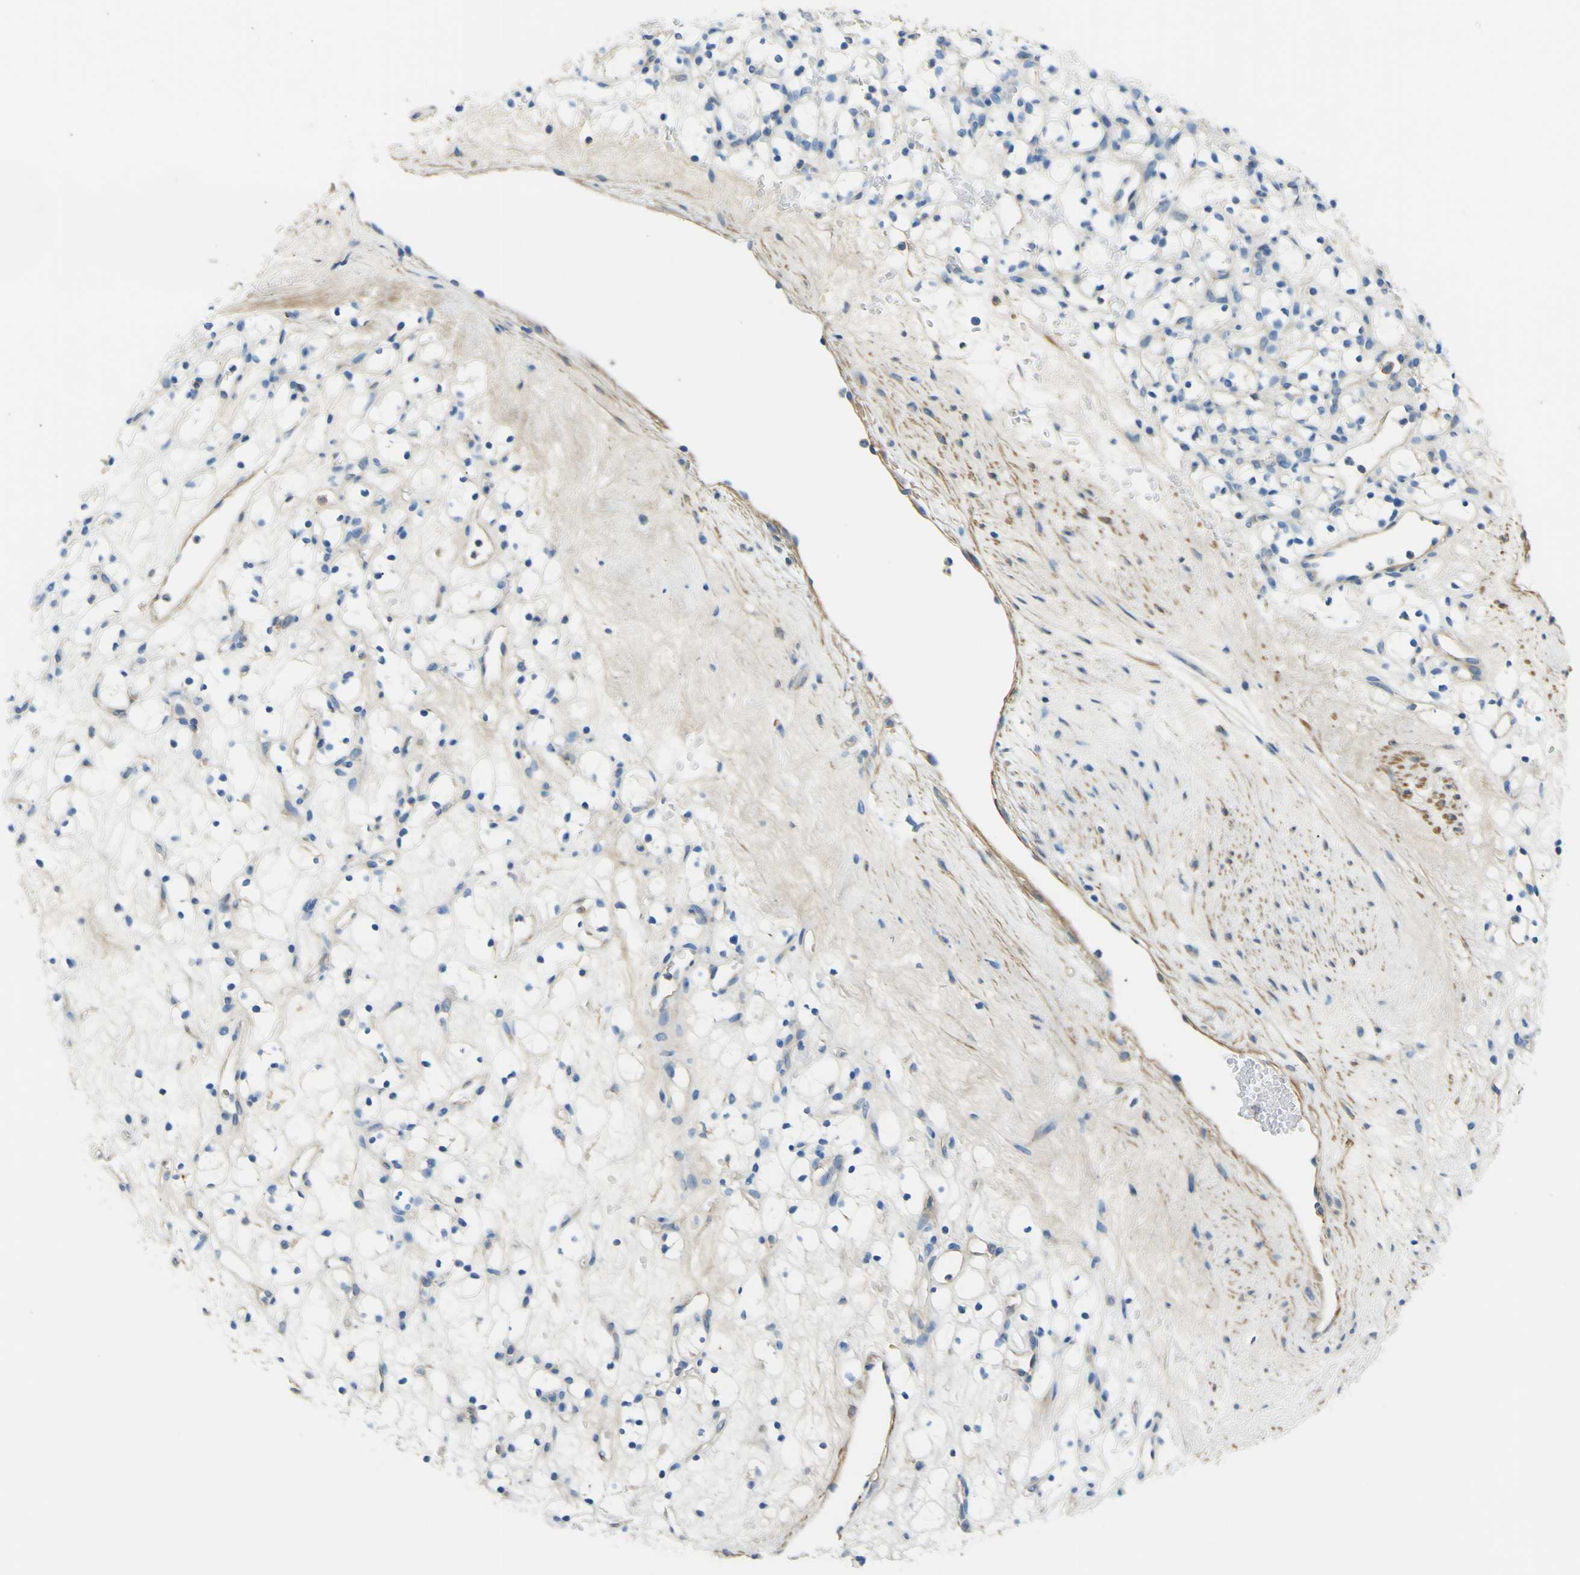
{"staining": {"intensity": "negative", "quantity": "none", "location": "none"}, "tissue": "renal cancer", "cell_type": "Tumor cells", "image_type": "cancer", "snomed": [{"axis": "morphology", "description": "Adenocarcinoma, NOS"}, {"axis": "topography", "description": "Kidney"}], "caption": "The immunohistochemistry (IHC) histopathology image has no significant positivity in tumor cells of renal cancer (adenocarcinoma) tissue.", "gene": "OGN", "patient": {"sex": "female", "age": 60}}